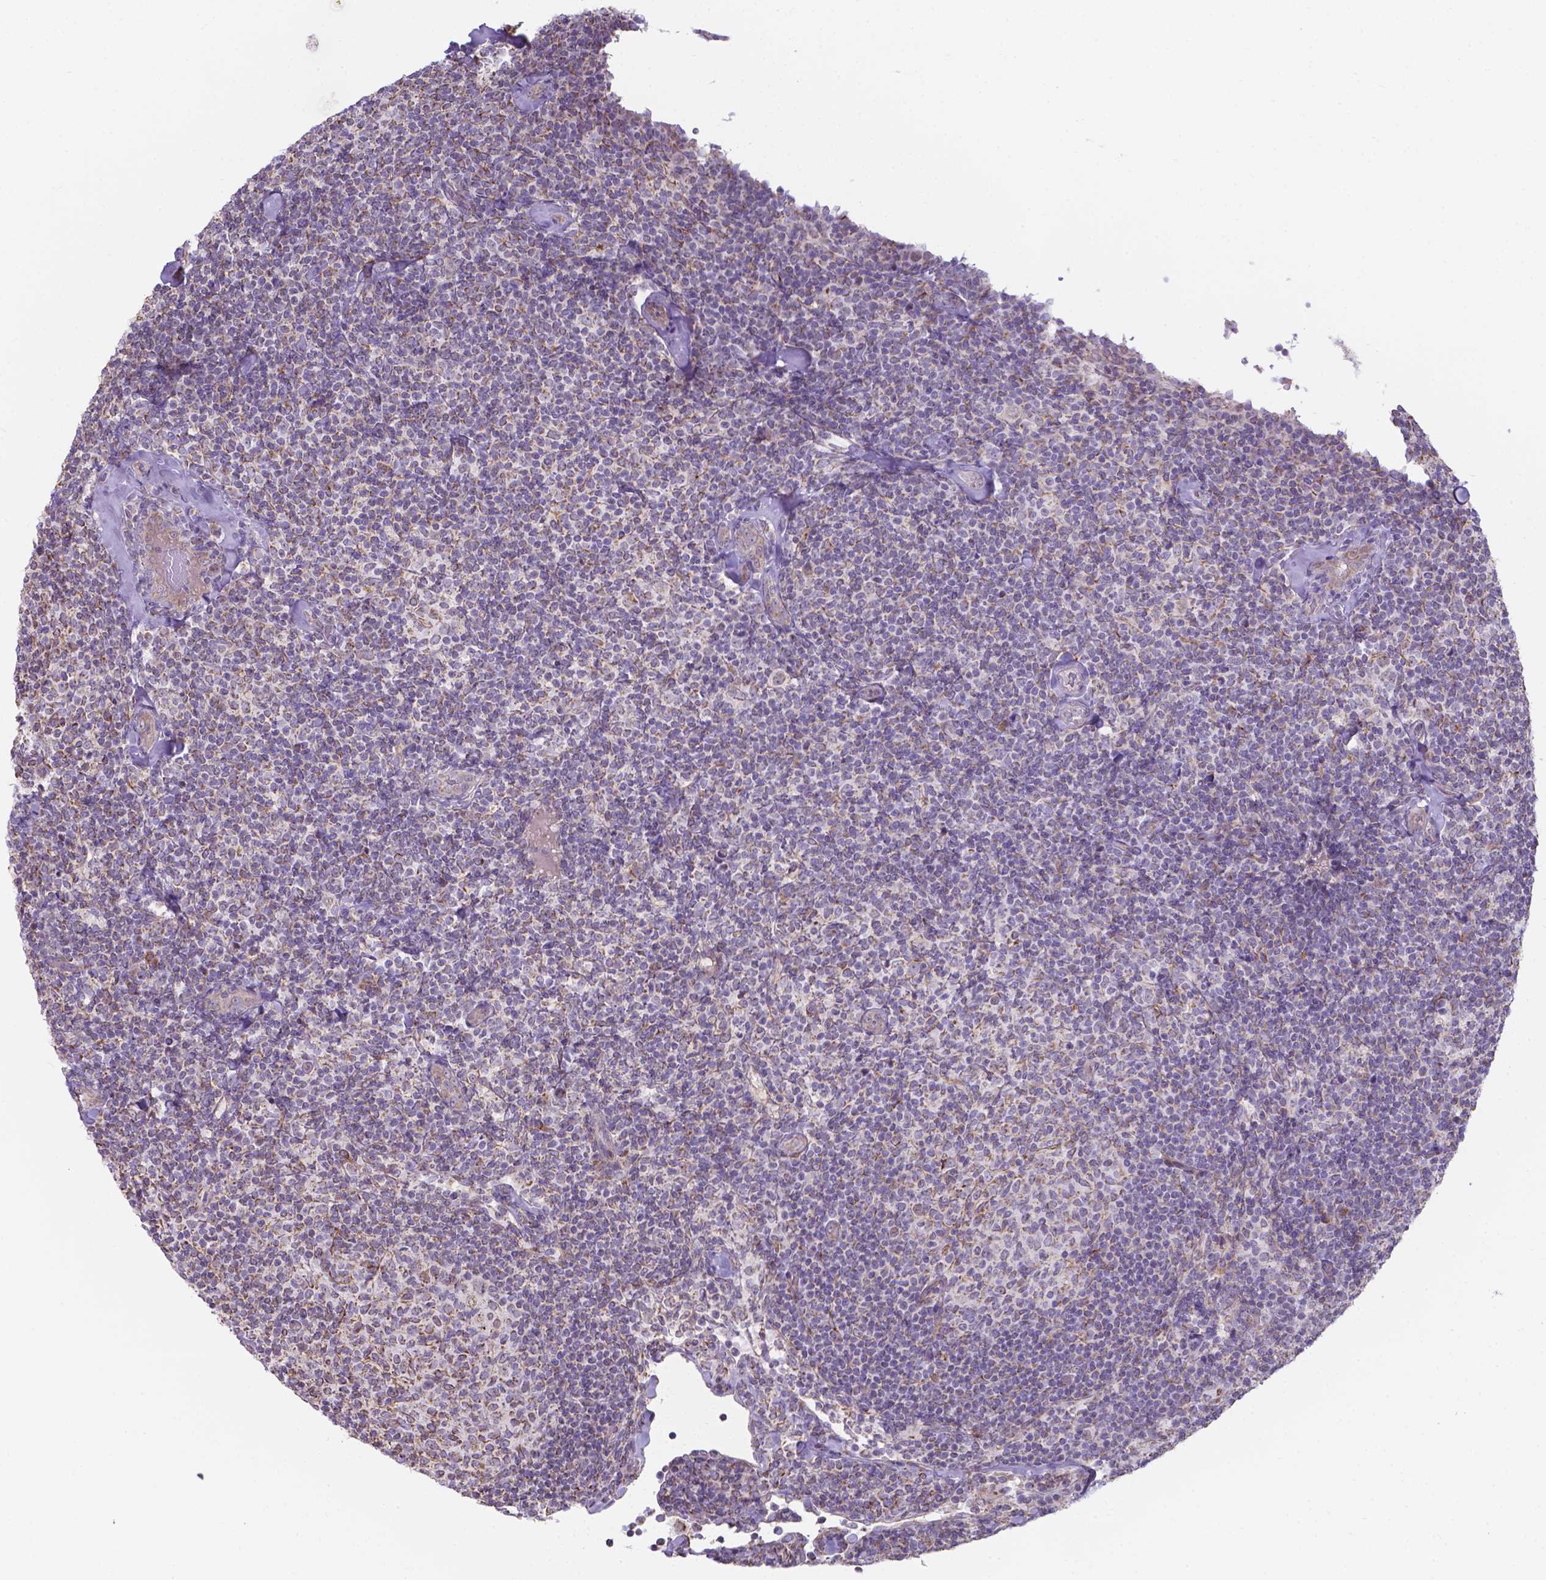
{"staining": {"intensity": "weak", "quantity": "<25%", "location": "cytoplasmic/membranous"}, "tissue": "lymphoma", "cell_type": "Tumor cells", "image_type": "cancer", "snomed": [{"axis": "morphology", "description": "Malignant lymphoma, non-Hodgkin's type, Low grade"}, {"axis": "topography", "description": "Lymph node"}], "caption": "An immunohistochemistry (IHC) photomicrograph of lymphoma is shown. There is no staining in tumor cells of lymphoma.", "gene": "FAM114A1", "patient": {"sex": "female", "age": 56}}